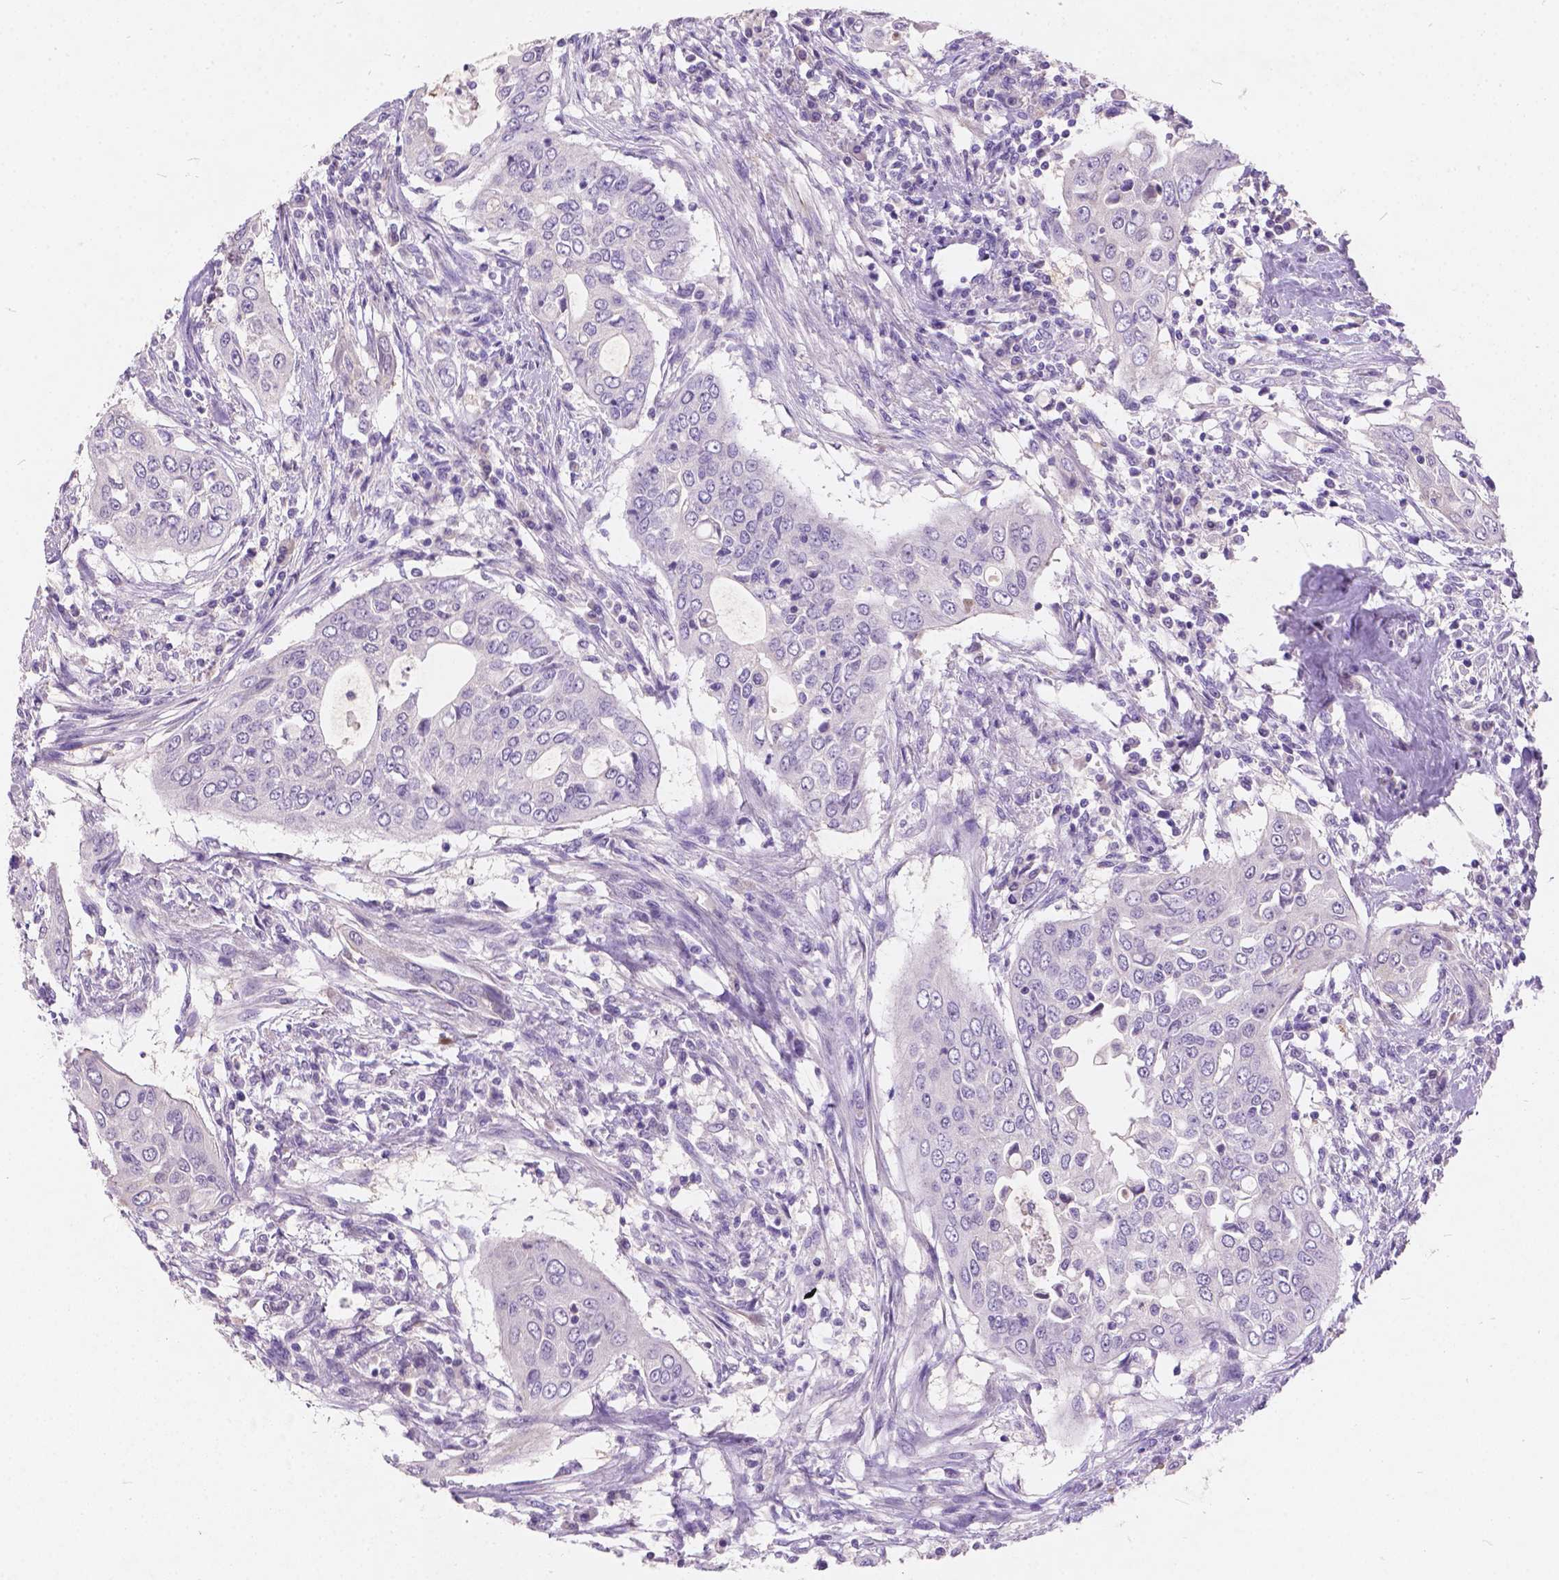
{"staining": {"intensity": "negative", "quantity": "none", "location": "none"}, "tissue": "urothelial cancer", "cell_type": "Tumor cells", "image_type": "cancer", "snomed": [{"axis": "morphology", "description": "Urothelial carcinoma, High grade"}, {"axis": "topography", "description": "Urinary bladder"}], "caption": "IHC of human high-grade urothelial carcinoma shows no staining in tumor cells.", "gene": "PEX11G", "patient": {"sex": "male", "age": 82}}